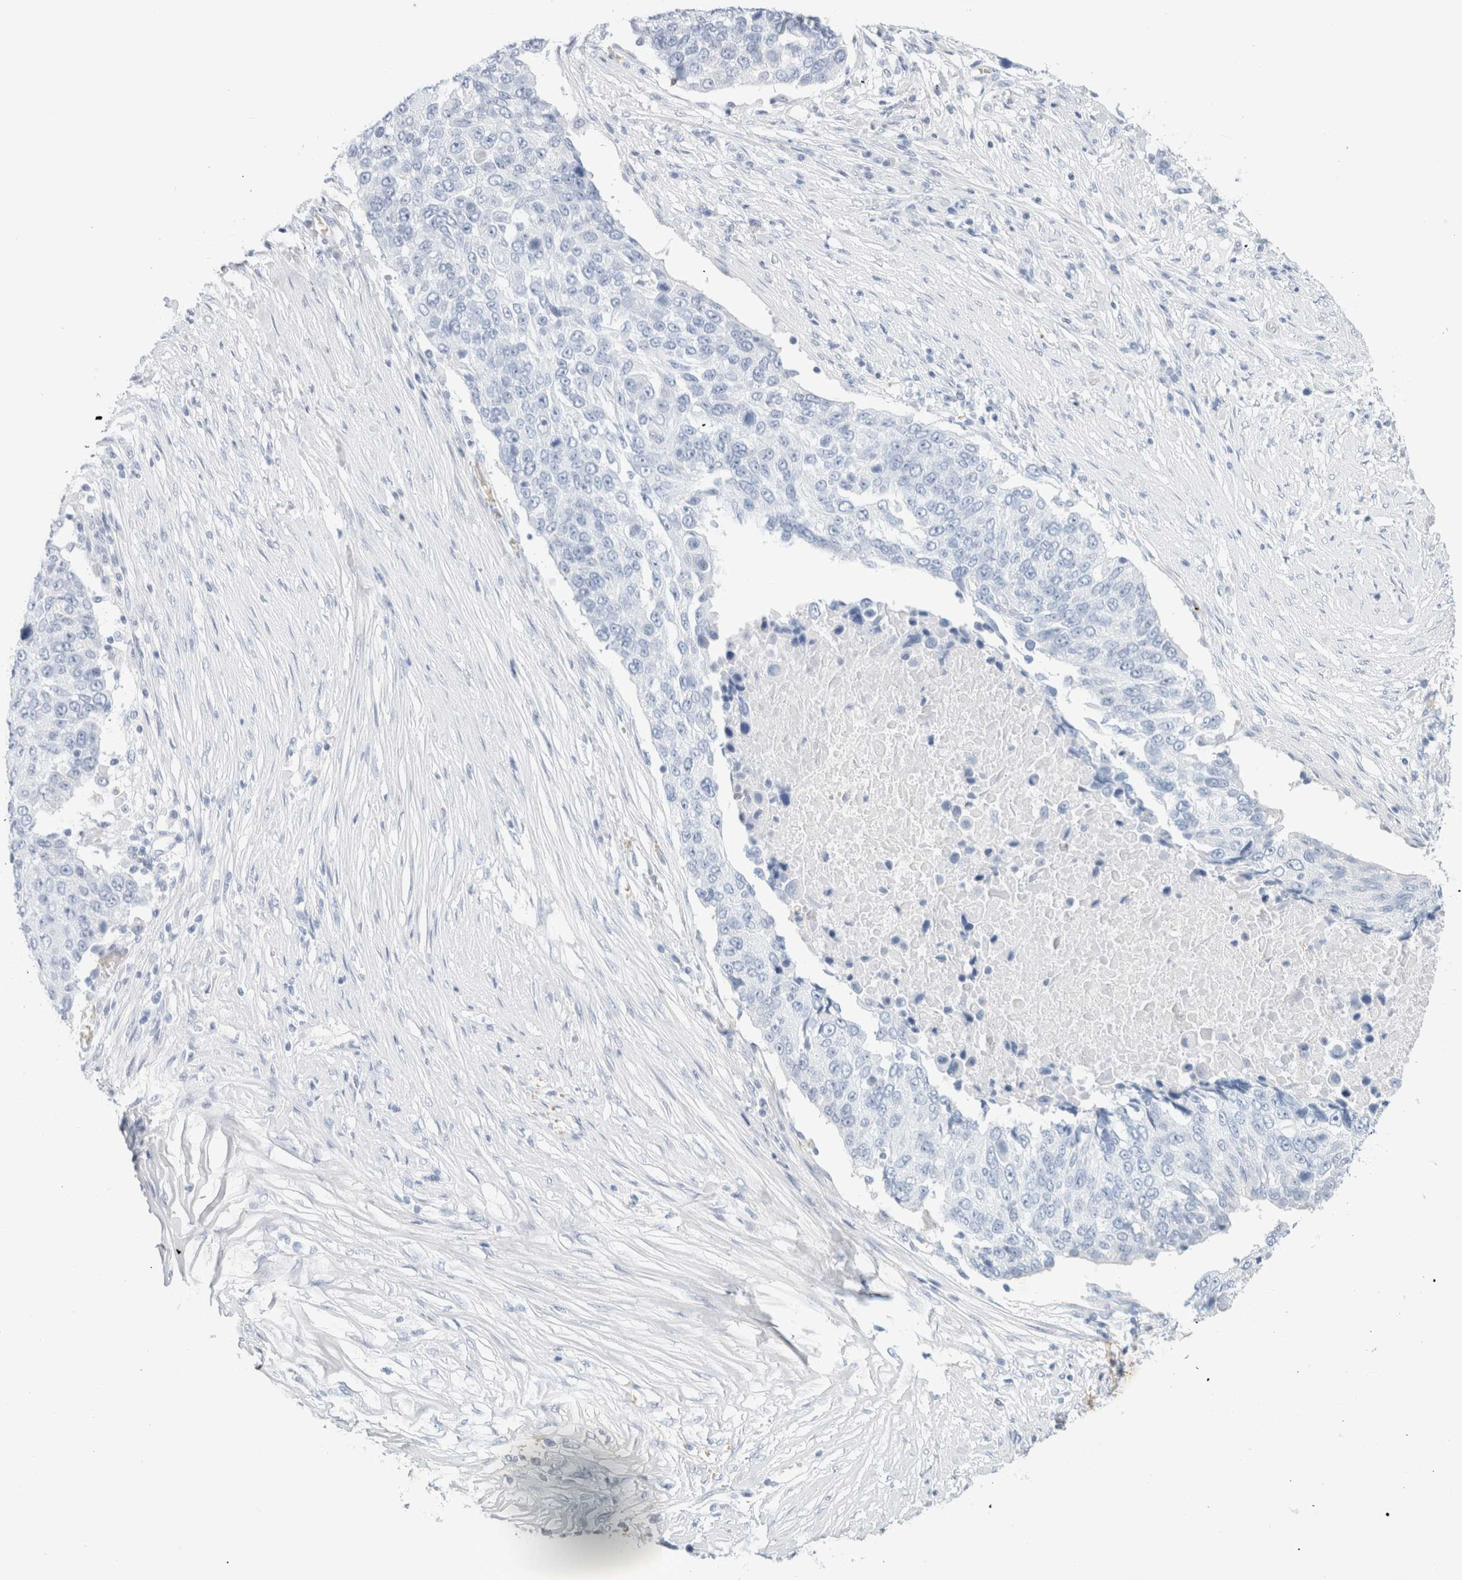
{"staining": {"intensity": "negative", "quantity": "none", "location": "none"}, "tissue": "lung cancer", "cell_type": "Tumor cells", "image_type": "cancer", "snomed": [{"axis": "morphology", "description": "Squamous cell carcinoma, NOS"}, {"axis": "topography", "description": "Lung"}], "caption": "IHC image of neoplastic tissue: lung cancer (squamous cell carcinoma) stained with DAB (3,3'-diaminobenzidine) shows no significant protein positivity in tumor cells.", "gene": "ARG1", "patient": {"sex": "male", "age": 66}}